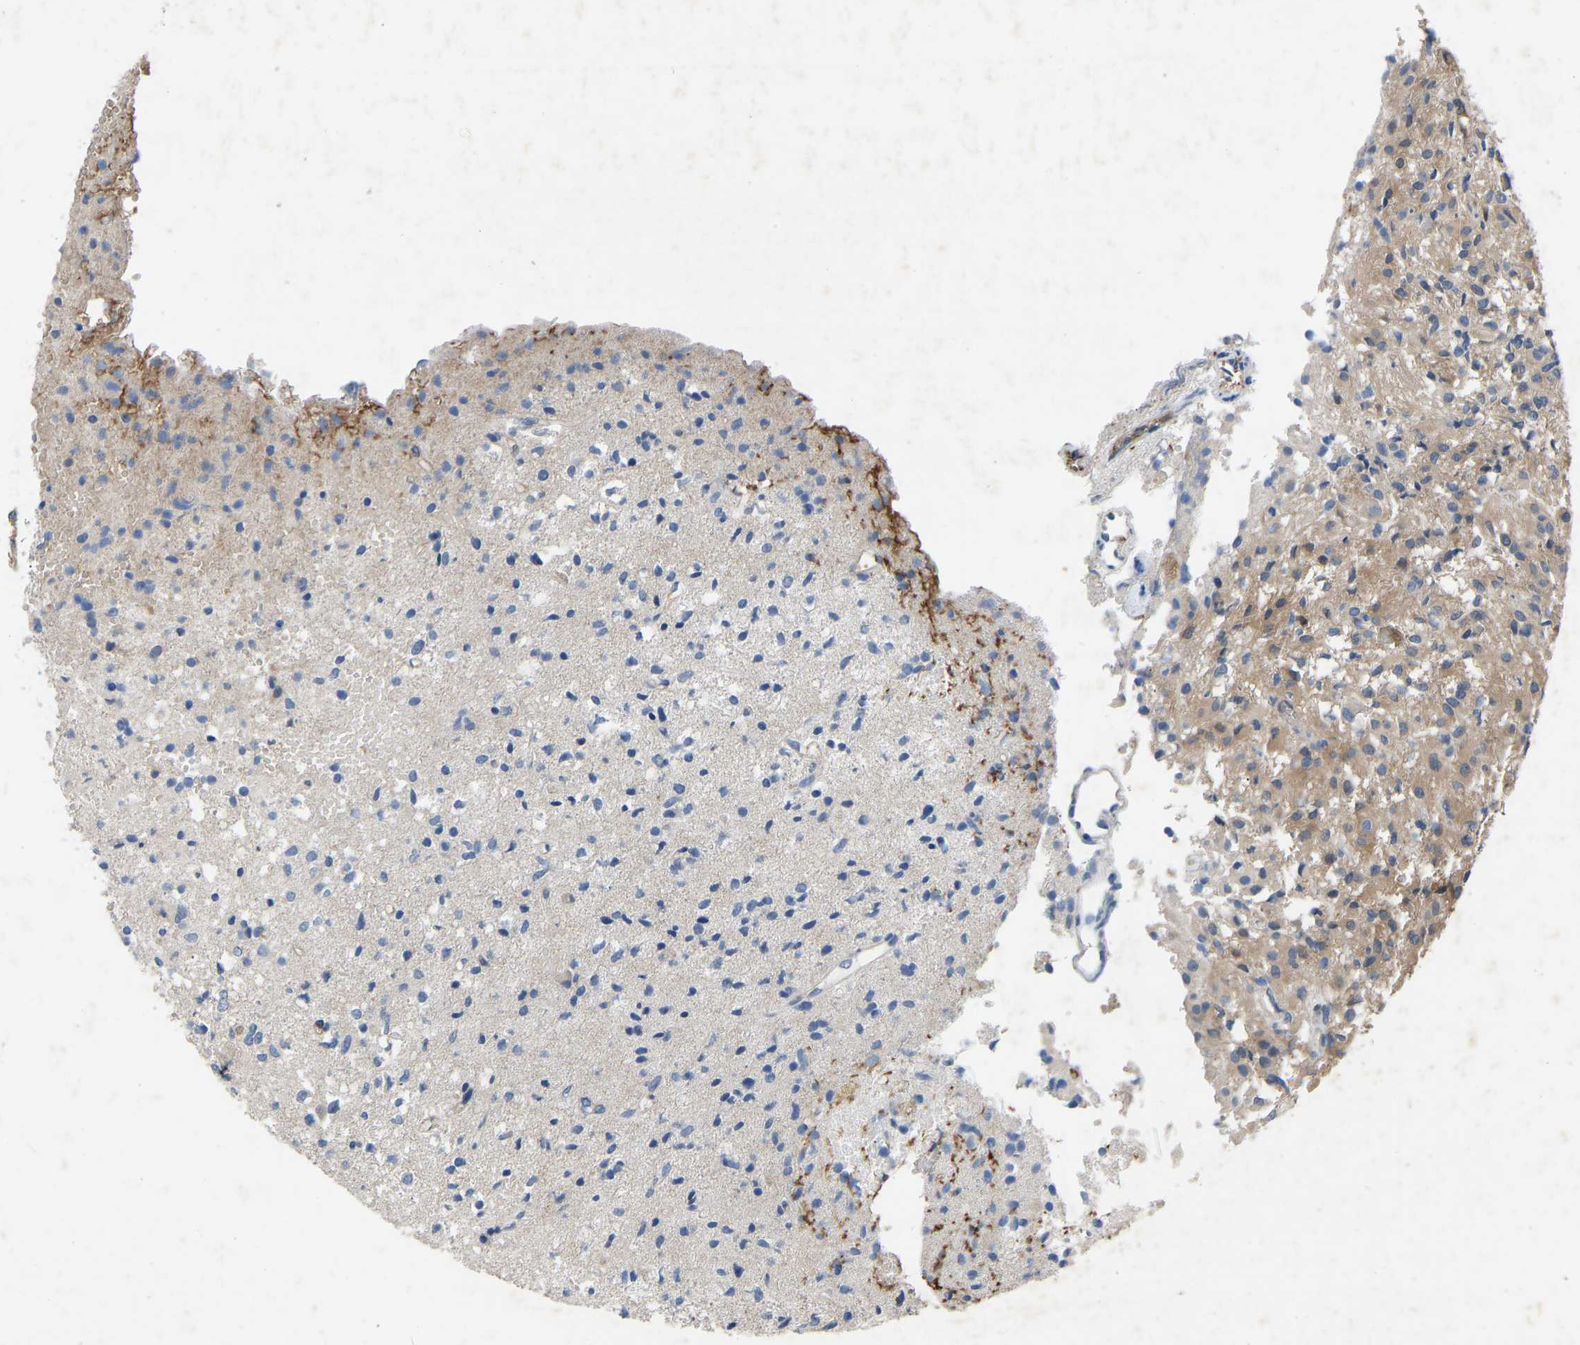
{"staining": {"intensity": "moderate", "quantity": "<25%", "location": "cytoplasmic/membranous"}, "tissue": "glioma", "cell_type": "Tumor cells", "image_type": "cancer", "snomed": [{"axis": "morphology", "description": "Glioma, malignant, High grade"}, {"axis": "topography", "description": "Brain"}], "caption": "Glioma tissue displays moderate cytoplasmic/membranous expression in about <25% of tumor cells", "gene": "RBP1", "patient": {"sex": "female", "age": 59}}